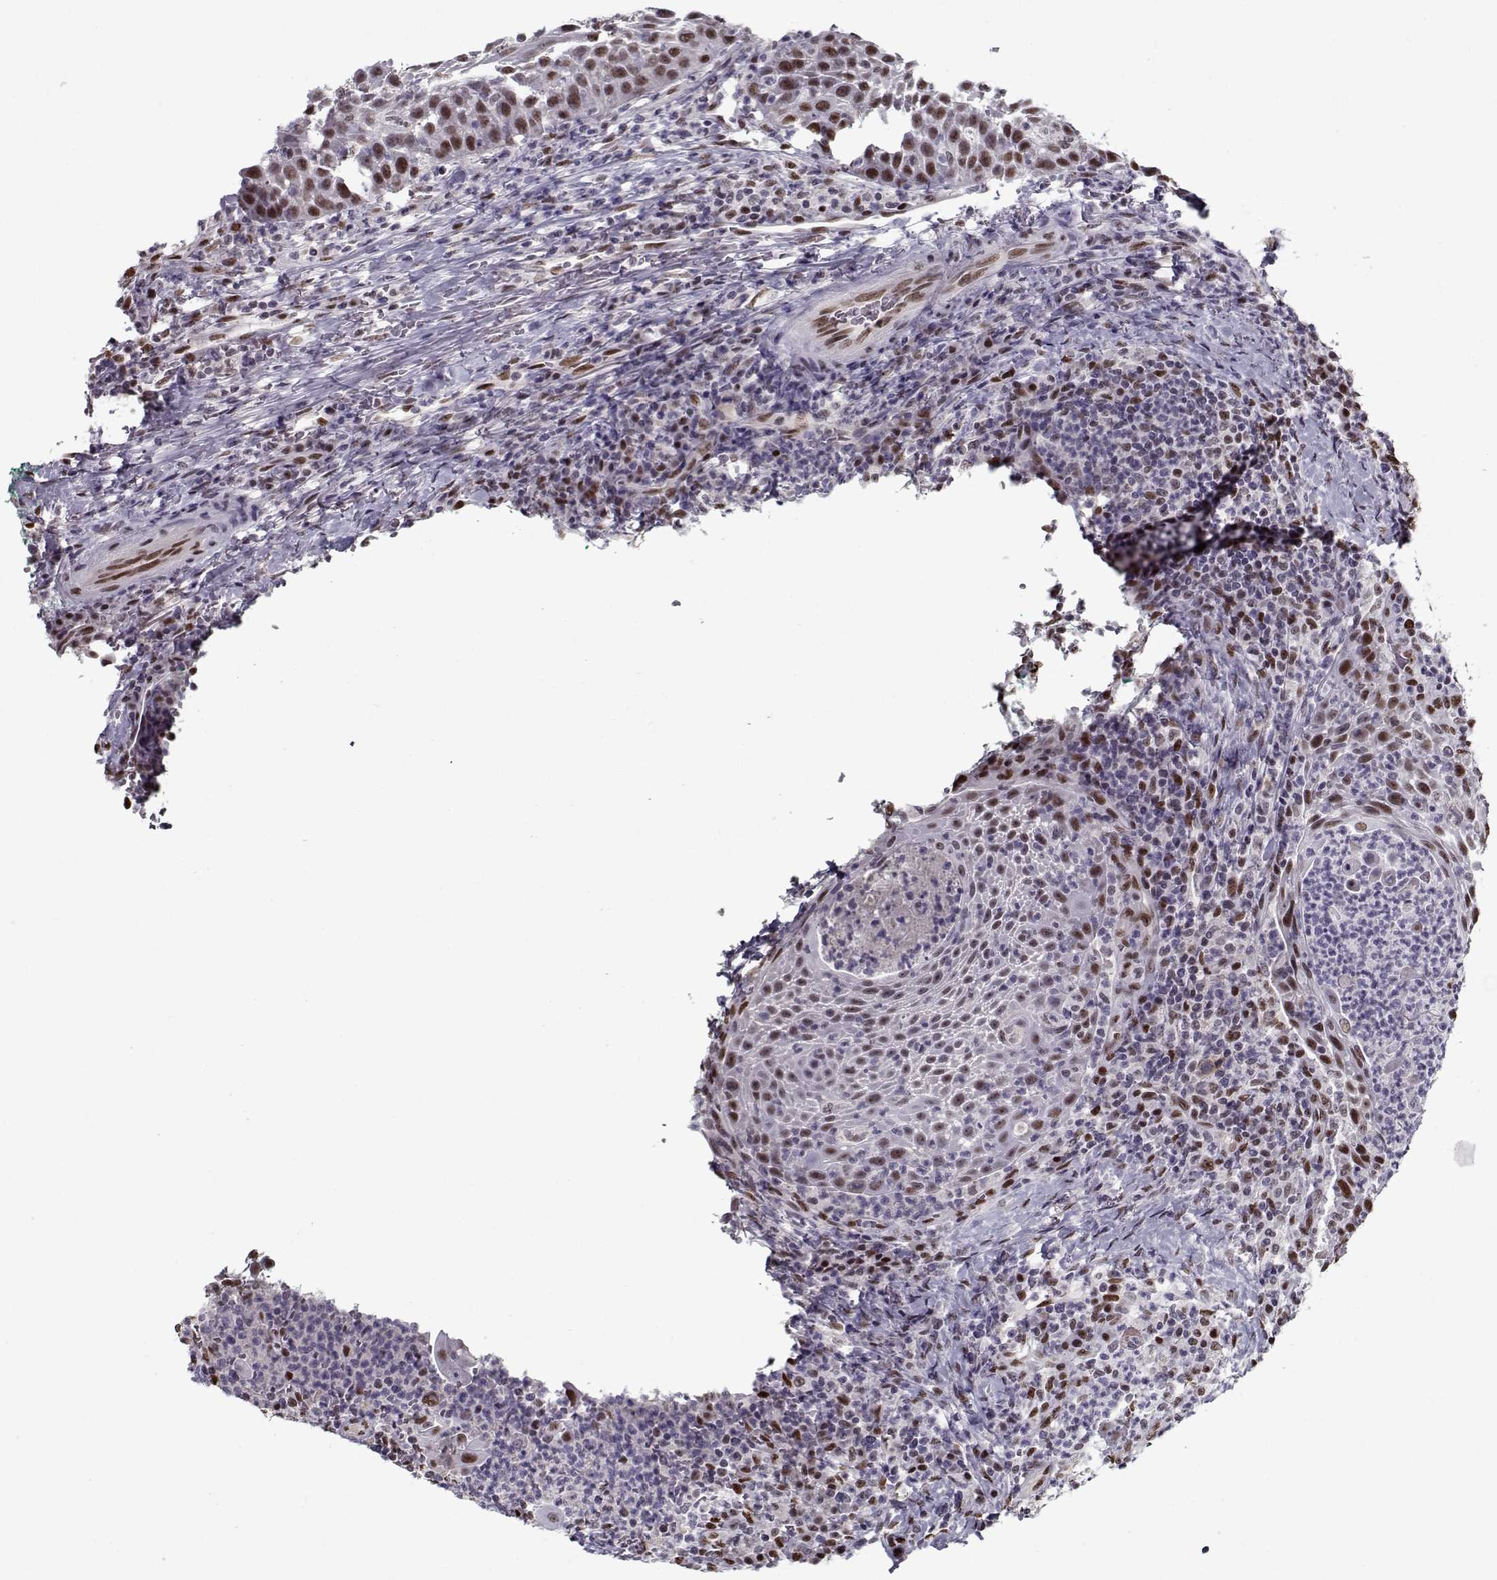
{"staining": {"intensity": "moderate", "quantity": "<25%", "location": "nuclear"}, "tissue": "head and neck cancer", "cell_type": "Tumor cells", "image_type": "cancer", "snomed": [{"axis": "morphology", "description": "Squamous cell carcinoma, NOS"}, {"axis": "topography", "description": "Head-Neck"}], "caption": "Immunohistochemistry (IHC) (DAB) staining of human head and neck cancer (squamous cell carcinoma) demonstrates moderate nuclear protein staining in approximately <25% of tumor cells. The staining was performed using DAB, with brown indicating positive protein expression. Nuclei are stained blue with hematoxylin.", "gene": "PRMT8", "patient": {"sex": "male", "age": 69}}